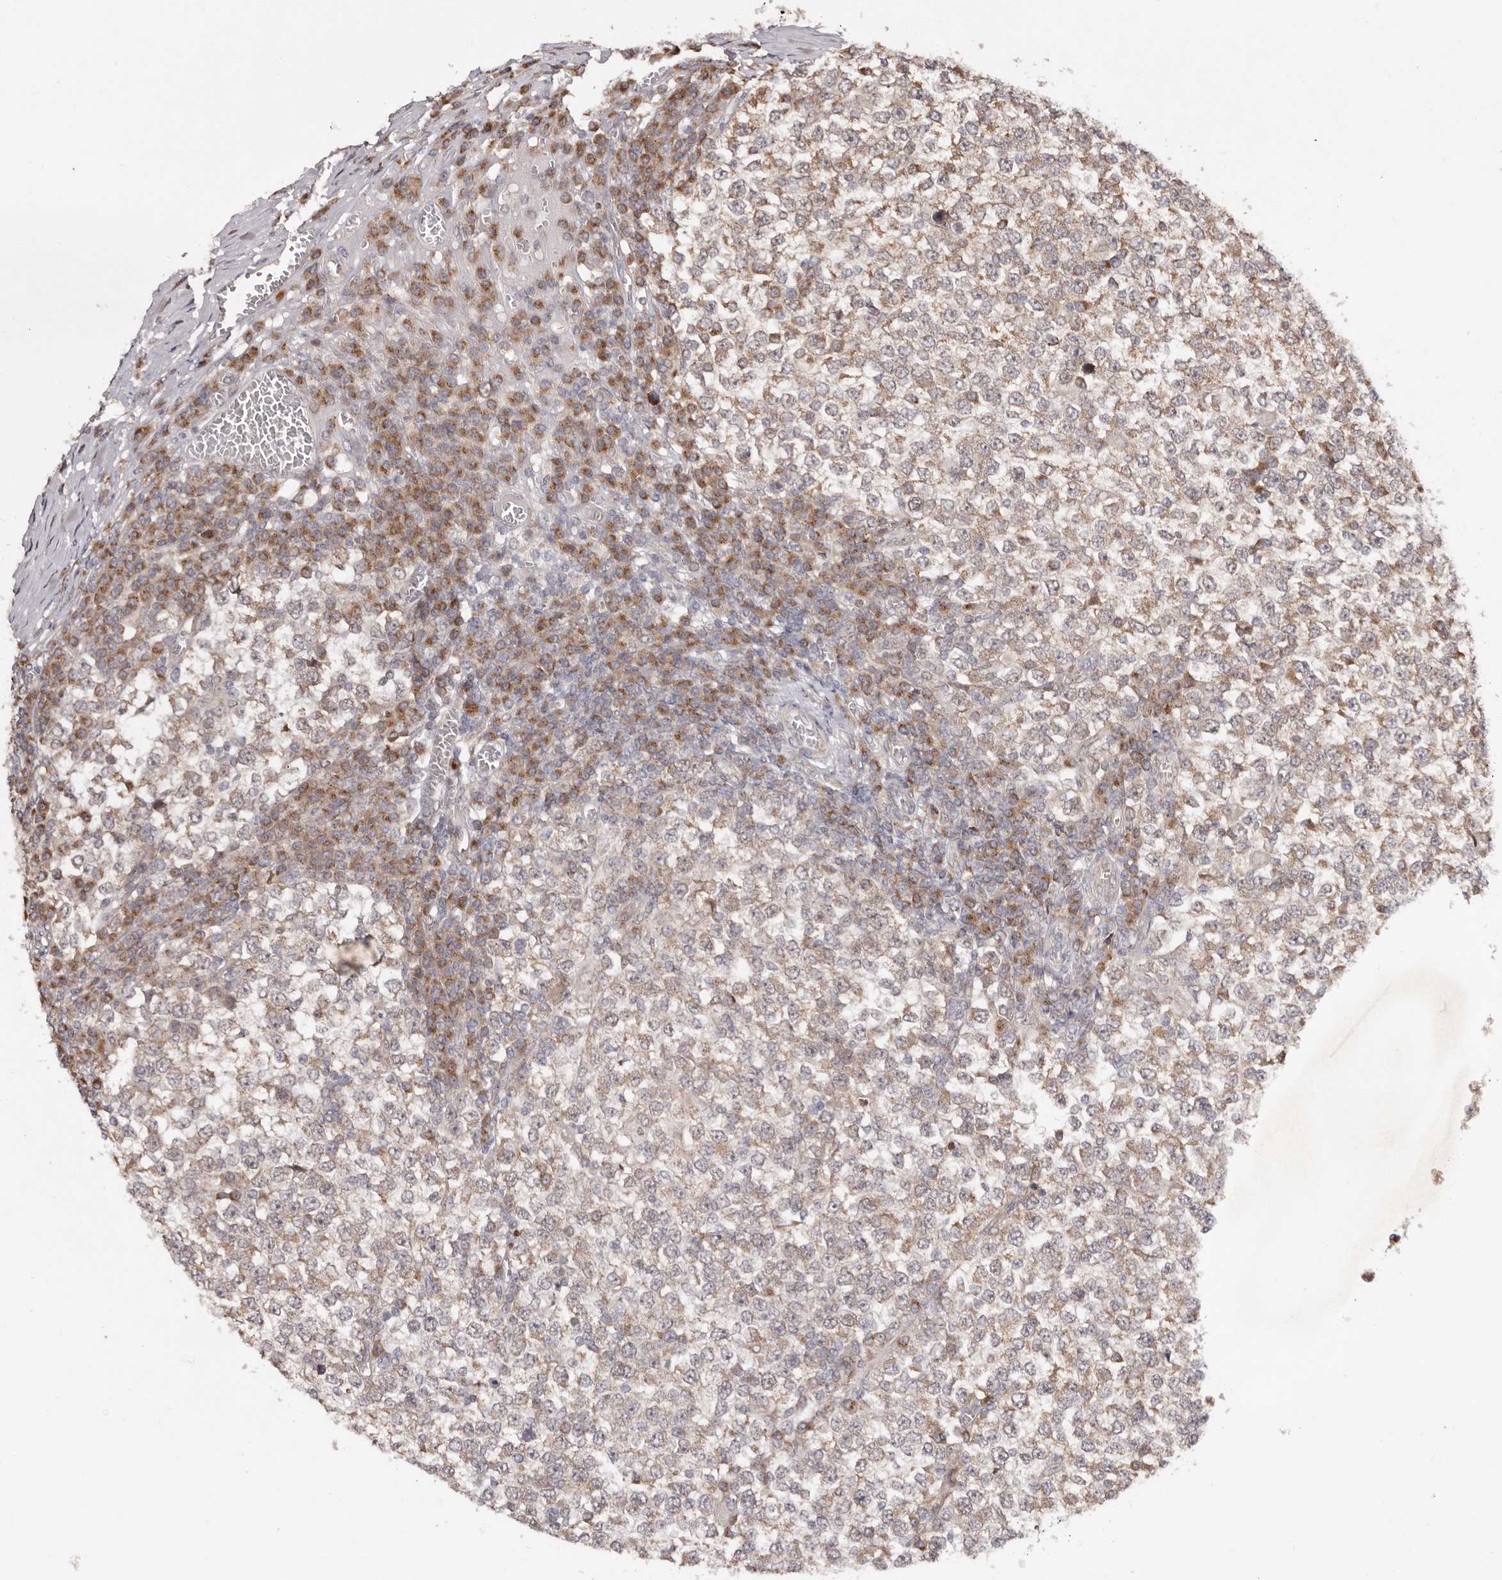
{"staining": {"intensity": "weak", "quantity": "25%-75%", "location": "cytoplasmic/membranous"}, "tissue": "testis cancer", "cell_type": "Tumor cells", "image_type": "cancer", "snomed": [{"axis": "morphology", "description": "Seminoma, NOS"}, {"axis": "topography", "description": "Testis"}], "caption": "Tumor cells show weak cytoplasmic/membranous positivity in approximately 25%-75% of cells in seminoma (testis).", "gene": "EGR3", "patient": {"sex": "male", "age": 65}}